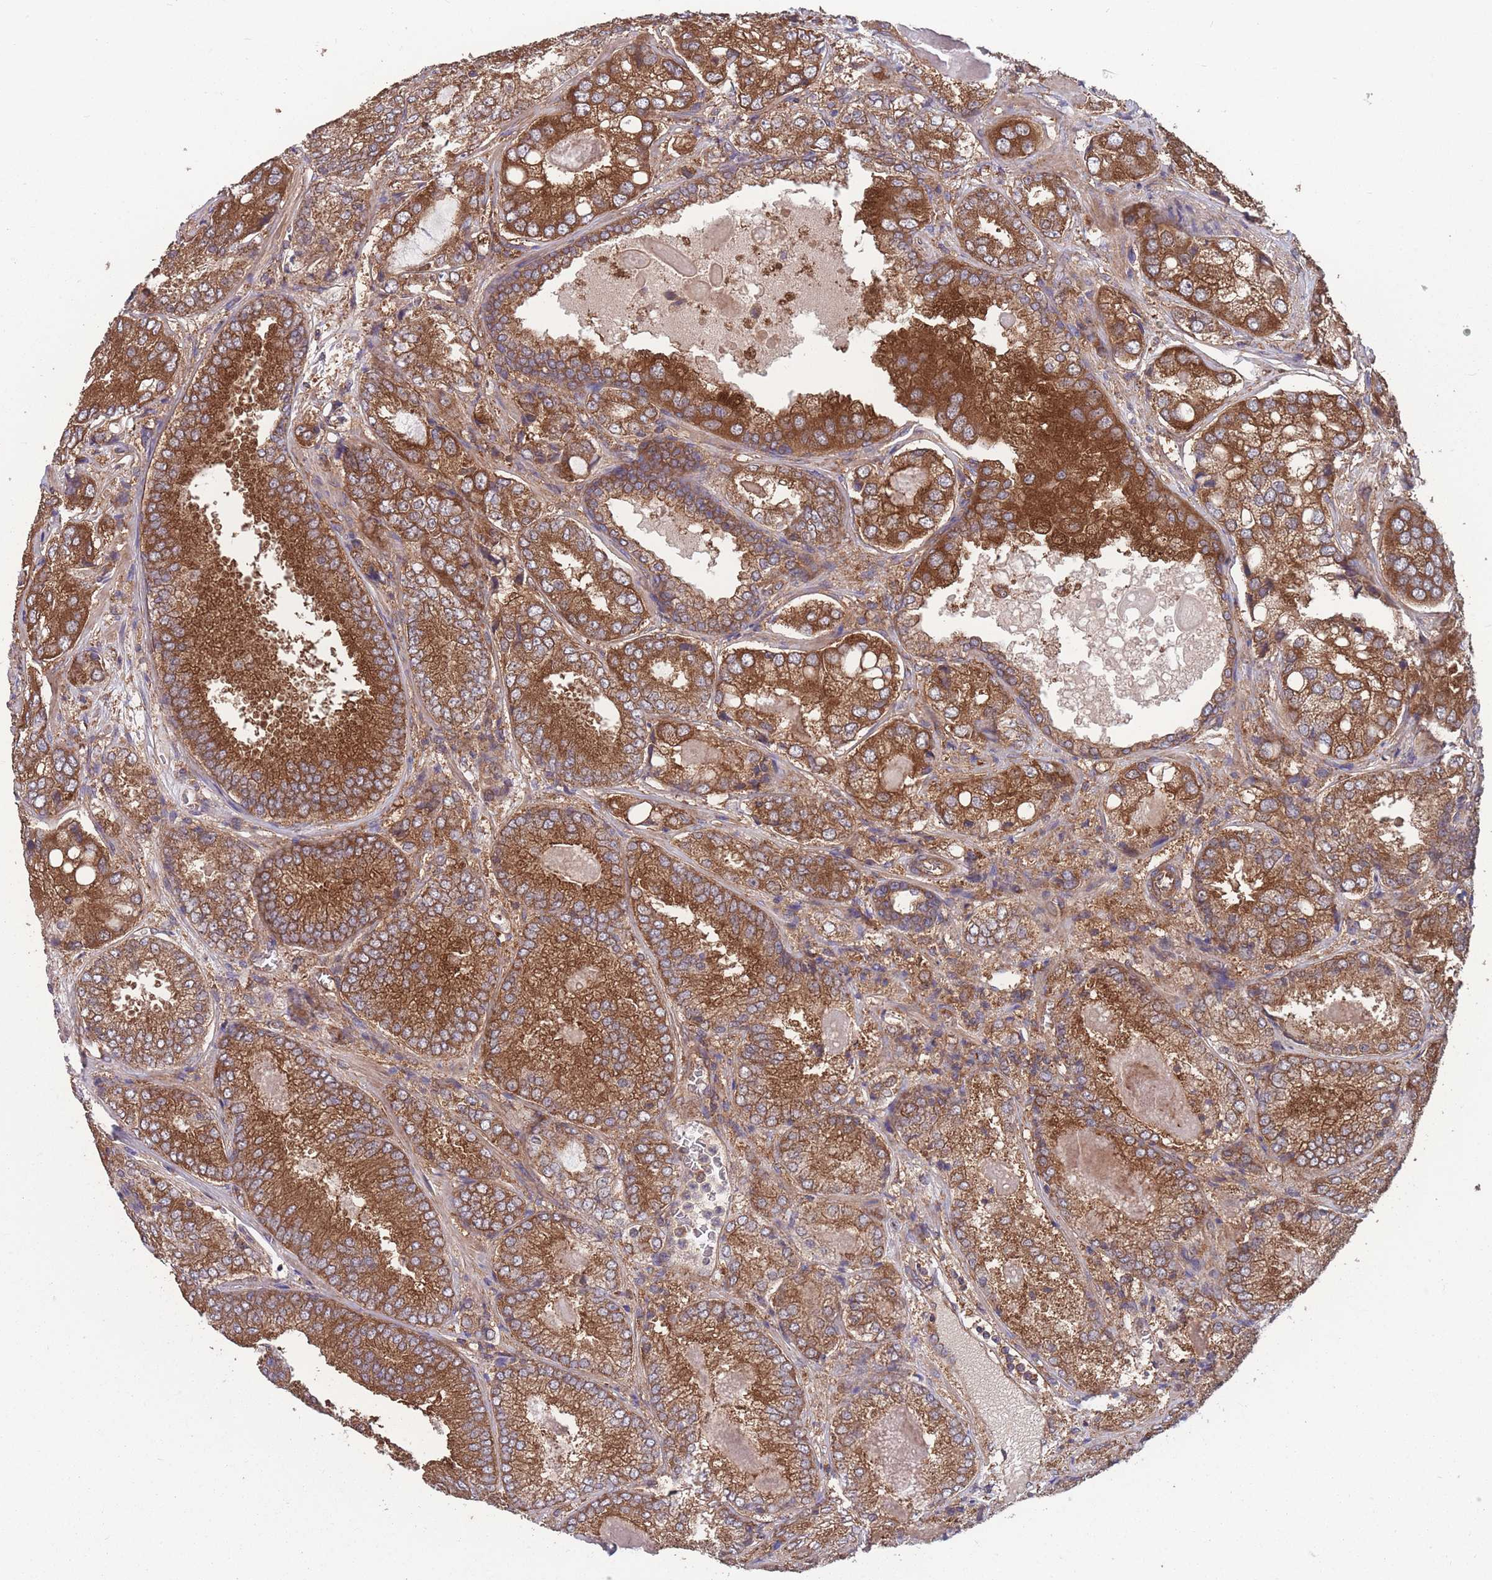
{"staining": {"intensity": "strong", "quantity": ">75%", "location": "cytoplasmic/membranous"}, "tissue": "prostate cancer", "cell_type": "Tumor cells", "image_type": "cancer", "snomed": [{"axis": "morphology", "description": "Adenocarcinoma, High grade"}, {"axis": "topography", "description": "Prostate"}], "caption": "Tumor cells exhibit high levels of strong cytoplasmic/membranous positivity in about >75% of cells in human prostate adenocarcinoma (high-grade).", "gene": "ZPR1", "patient": {"sex": "male", "age": 63}}